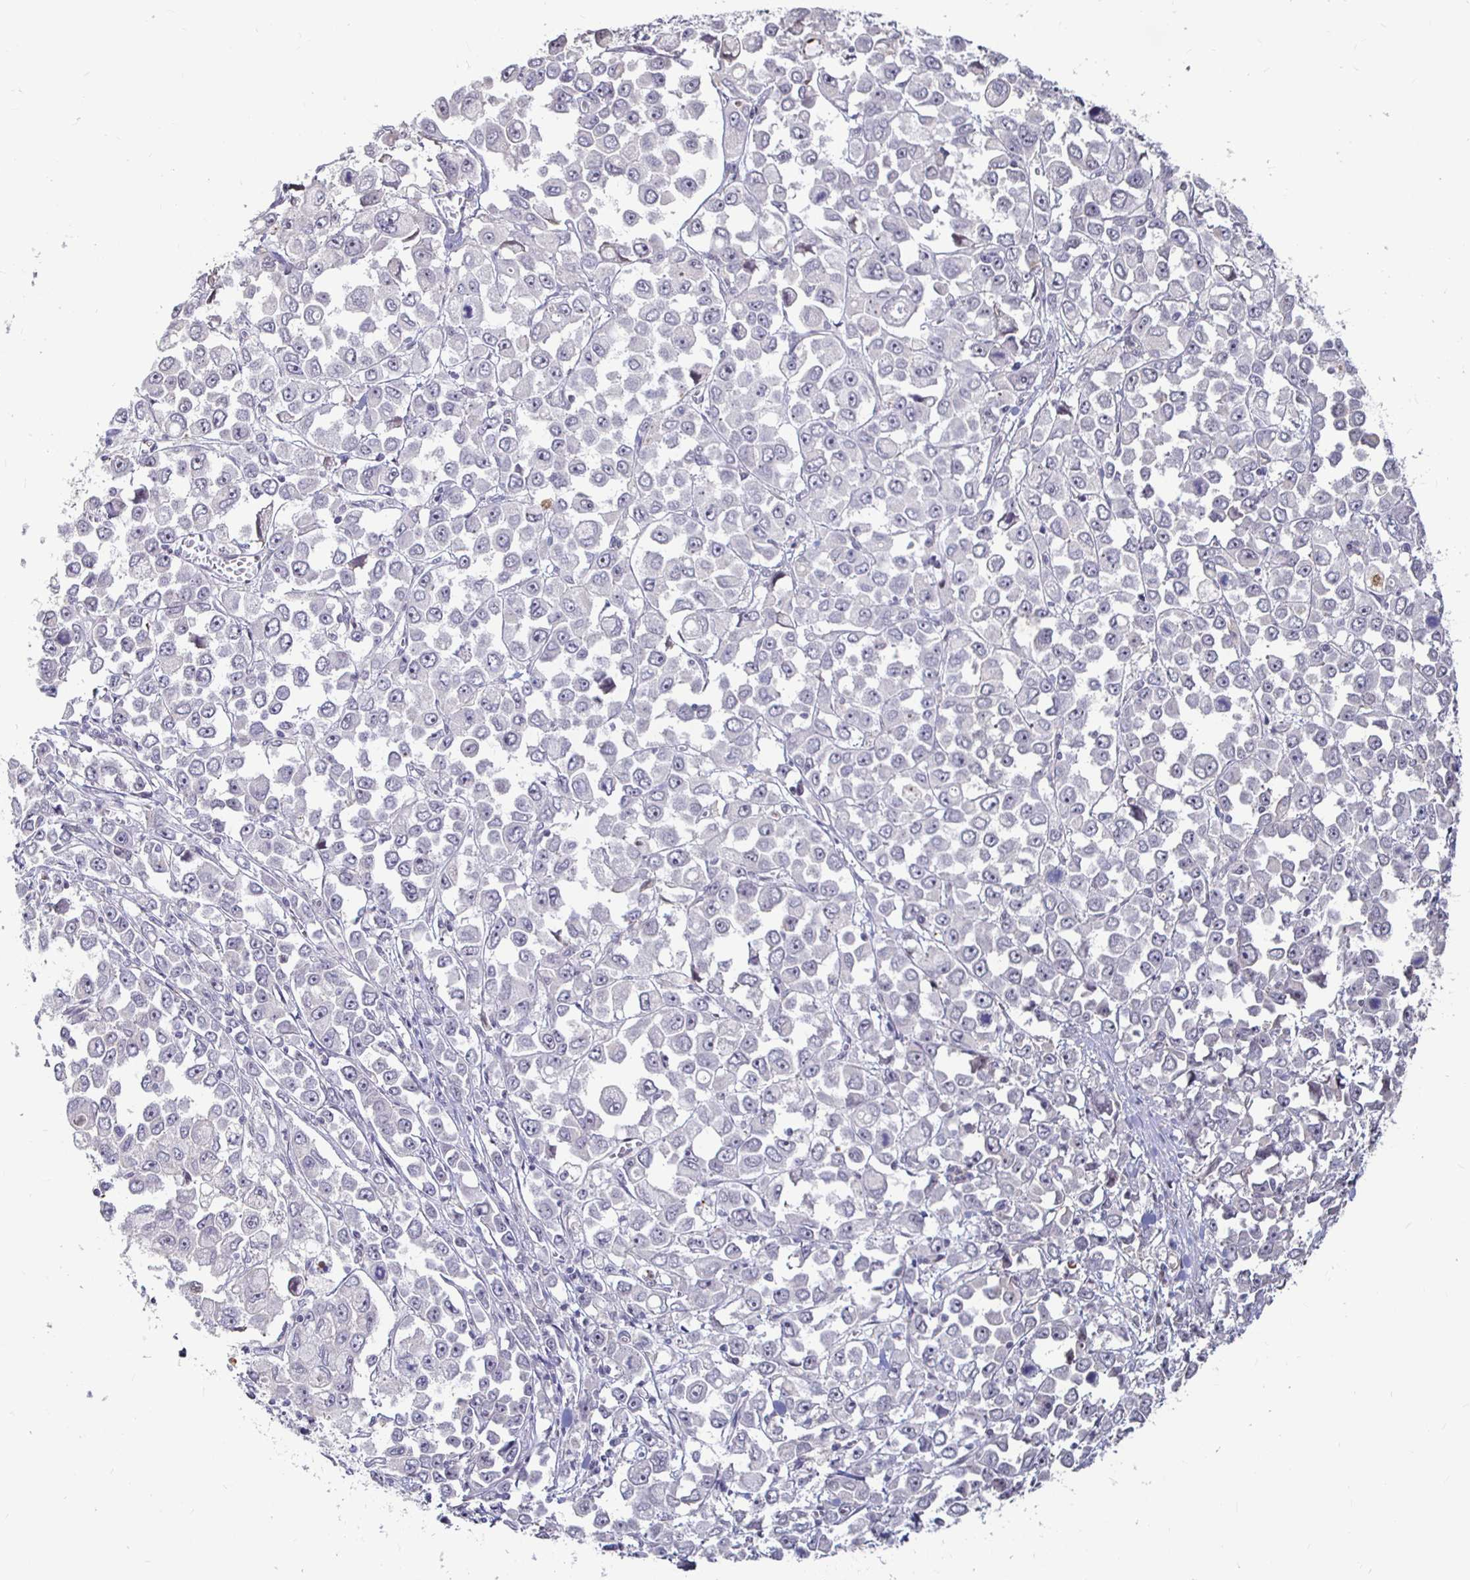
{"staining": {"intensity": "negative", "quantity": "none", "location": "none"}, "tissue": "stomach cancer", "cell_type": "Tumor cells", "image_type": "cancer", "snomed": [{"axis": "morphology", "description": "Adenocarcinoma, NOS"}, {"axis": "topography", "description": "Stomach, upper"}], "caption": "DAB (3,3'-diaminobenzidine) immunohistochemical staining of adenocarcinoma (stomach) displays no significant expression in tumor cells. The staining was performed using DAB (3,3'-diaminobenzidine) to visualize the protein expression in brown, while the nuclei were stained in blue with hematoxylin (Magnification: 20x).", "gene": "CAPN11", "patient": {"sex": "male", "age": 70}}